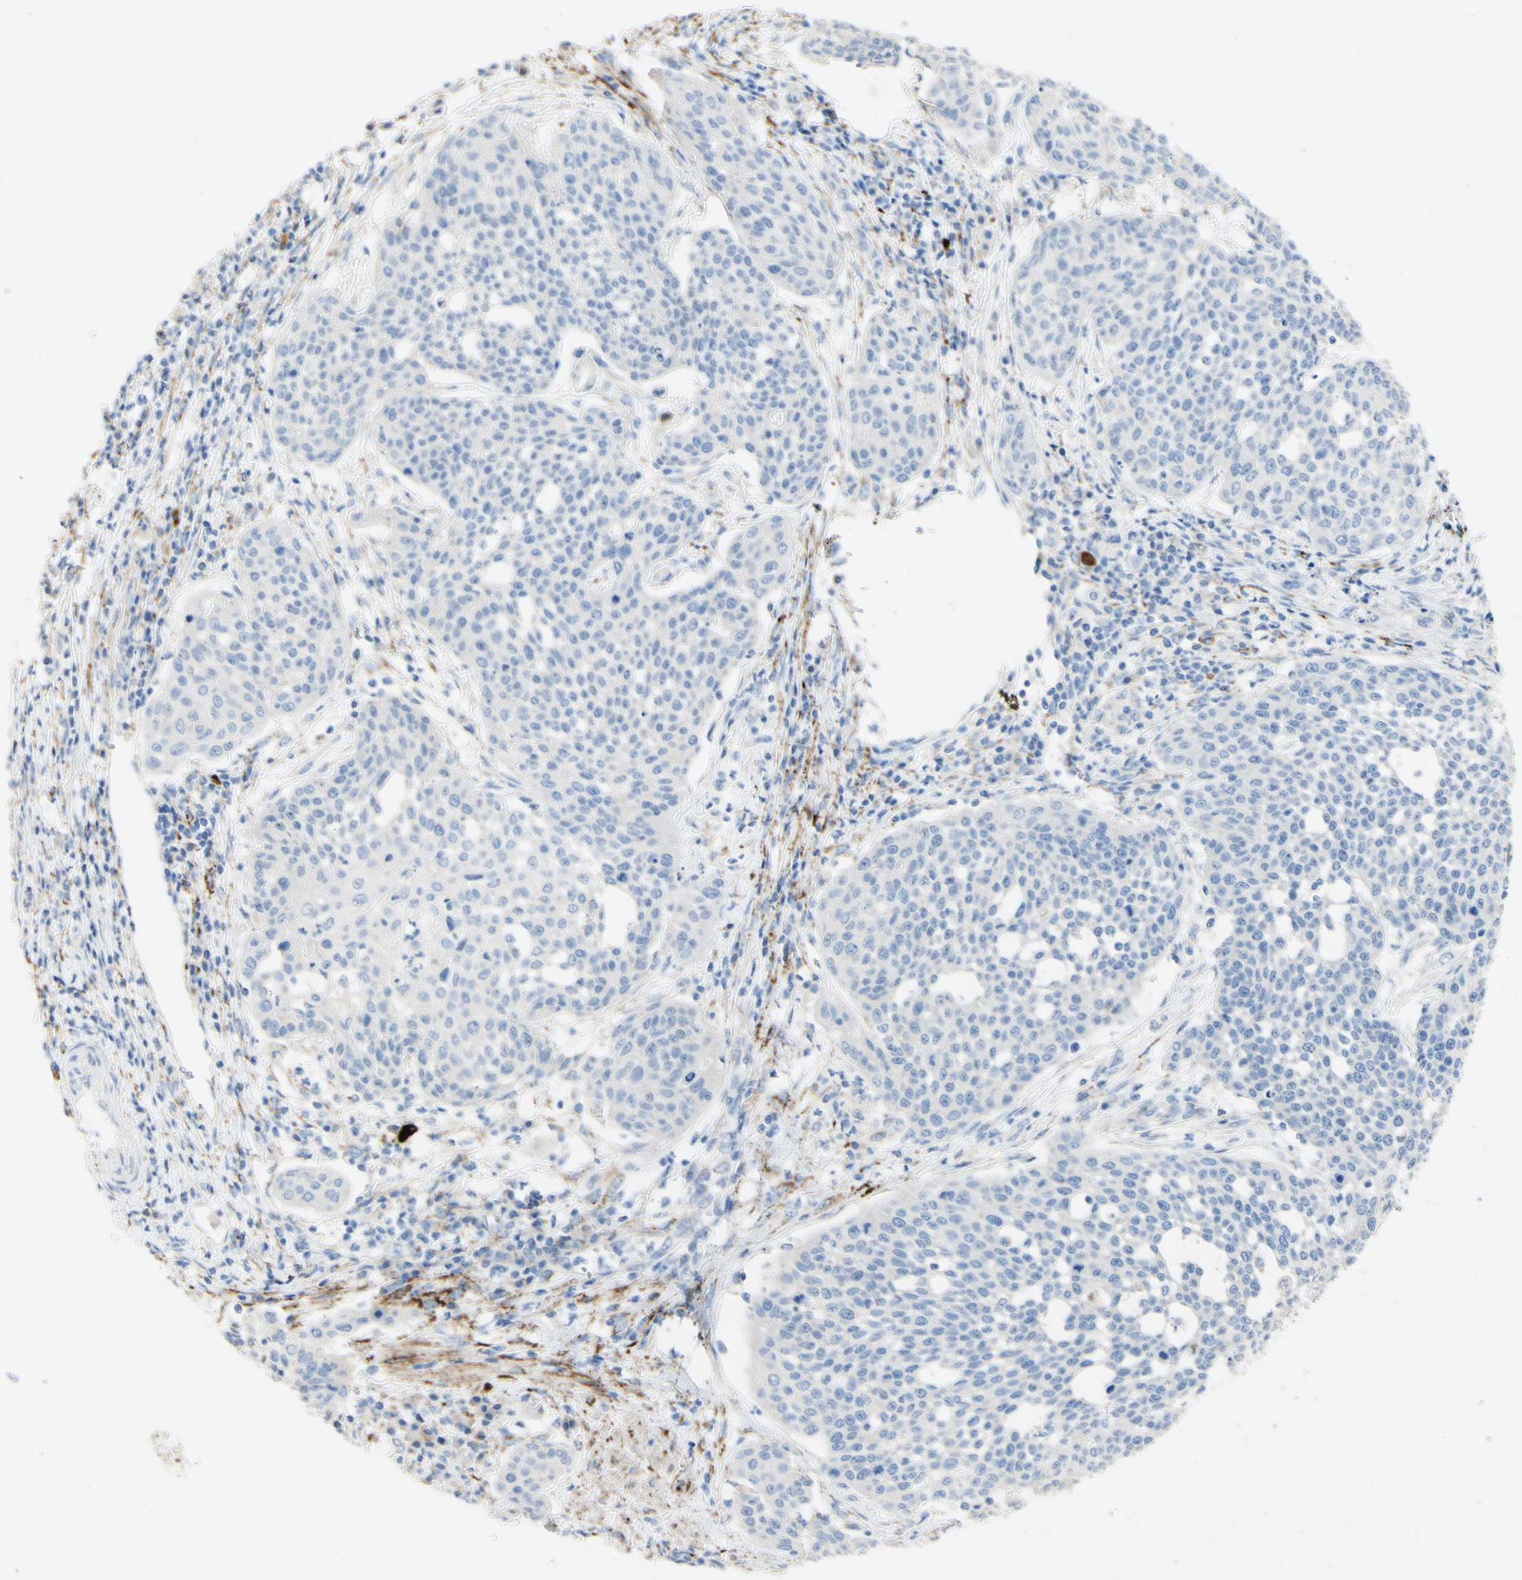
{"staining": {"intensity": "negative", "quantity": "none", "location": "none"}, "tissue": "cervical cancer", "cell_type": "Tumor cells", "image_type": "cancer", "snomed": [{"axis": "morphology", "description": "Squamous cell carcinoma, NOS"}, {"axis": "topography", "description": "Cervix"}], "caption": "Immunohistochemical staining of cervical cancer (squamous cell carcinoma) displays no significant positivity in tumor cells.", "gene": "FGF4", "patient": {"sex": "female", "age": 34}}